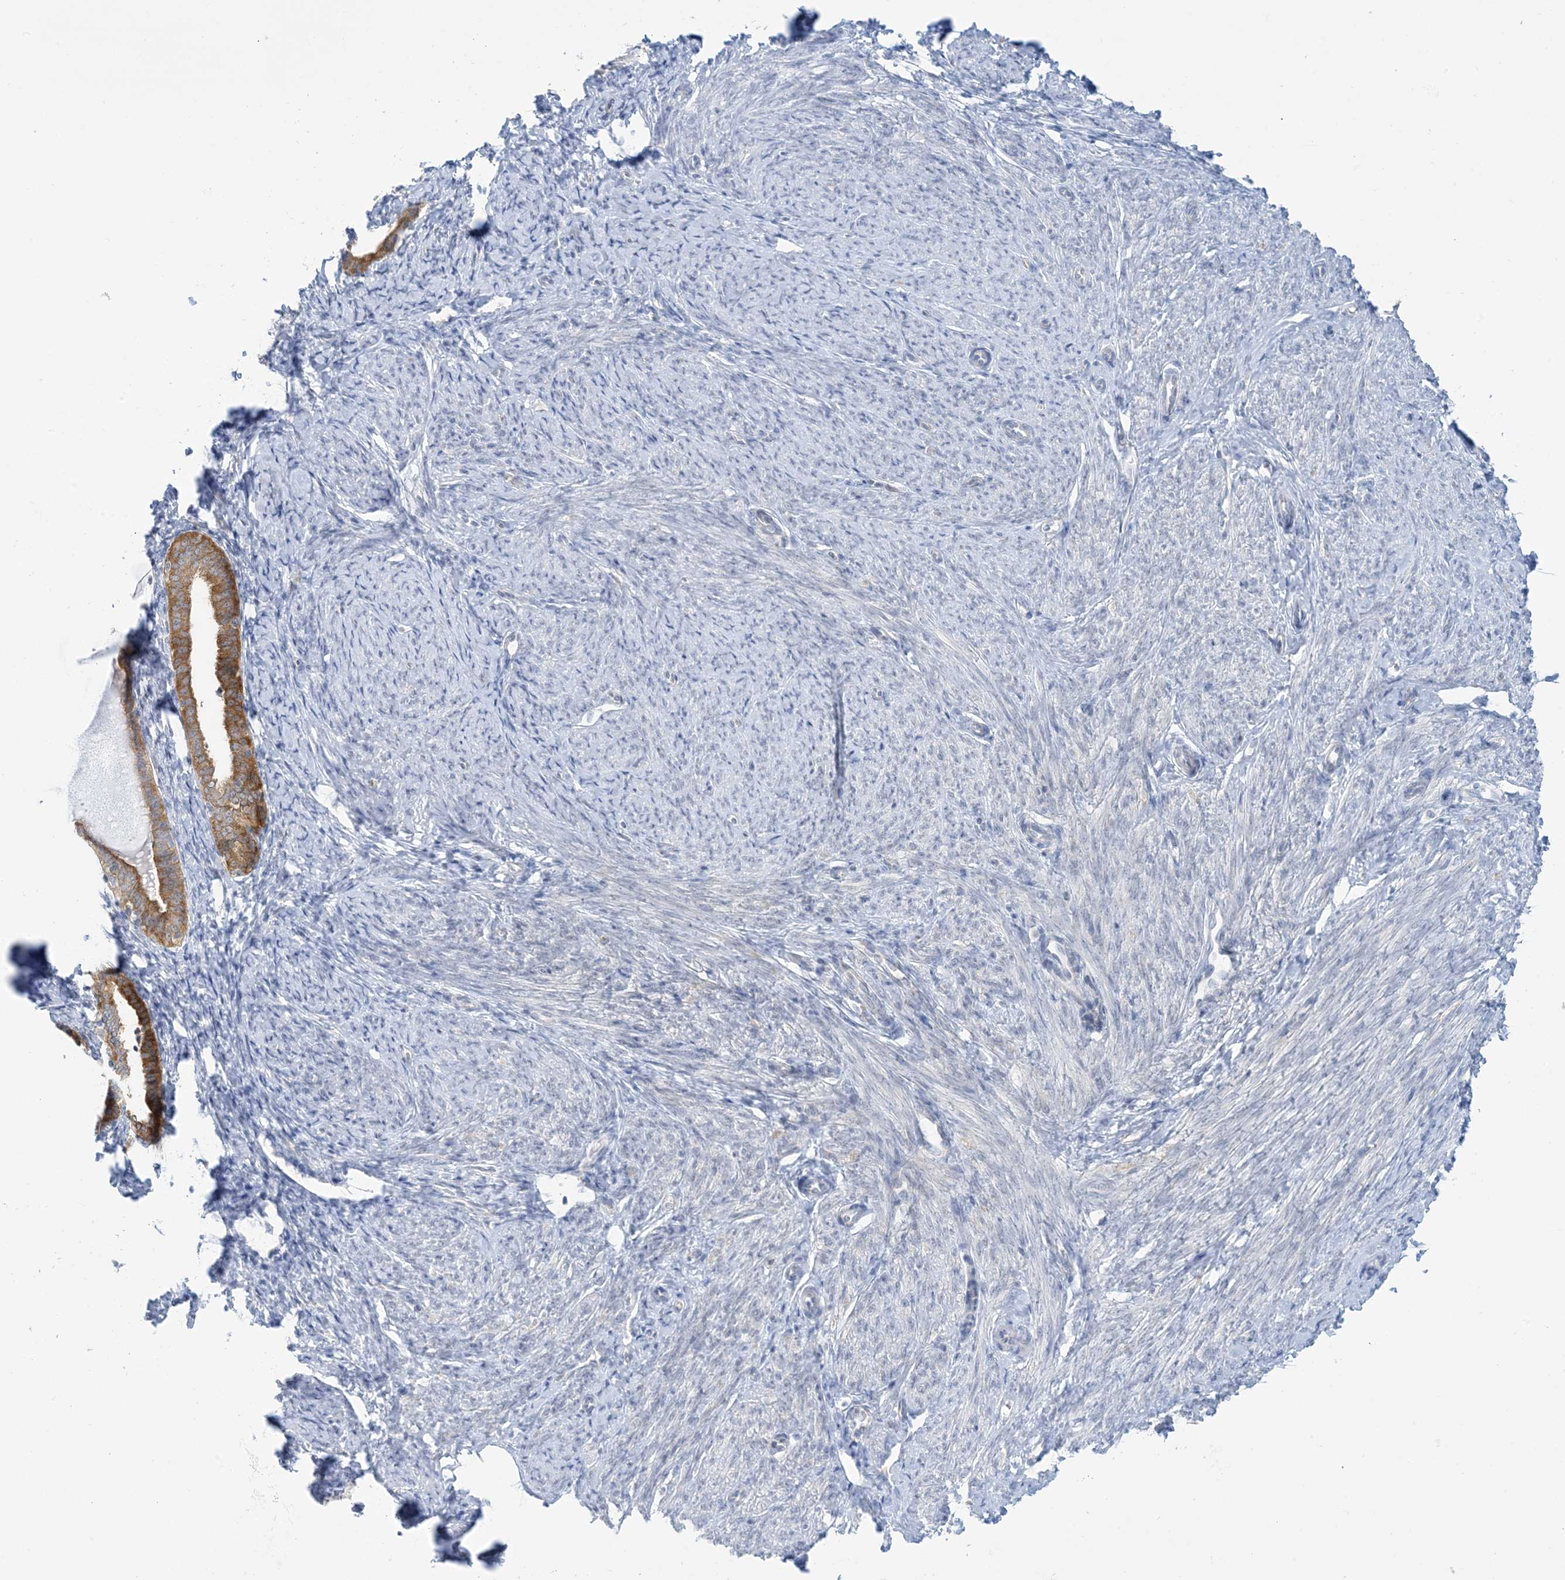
{"staining": {"intensity": "negative", "quantity": "none", "location": "none"}, "tissue": "endometrium", "cell_type": "Cells in endometrial stroma", "image_type": "normal", "snomed": [{"axis": "morphology", "description": "Normal tissue, NOS"}, {"axis": "topography", "description": "Endometrium"}], "caption": "A photomicrograph of endometrium stained for a protein shows no brown staining in cells in endometrial stroma. (DAB IHC visualized using brightfield microscopy, high magnification).", "gene": "MRPS18A", "patient": {"sex": "female", "age": 72}}